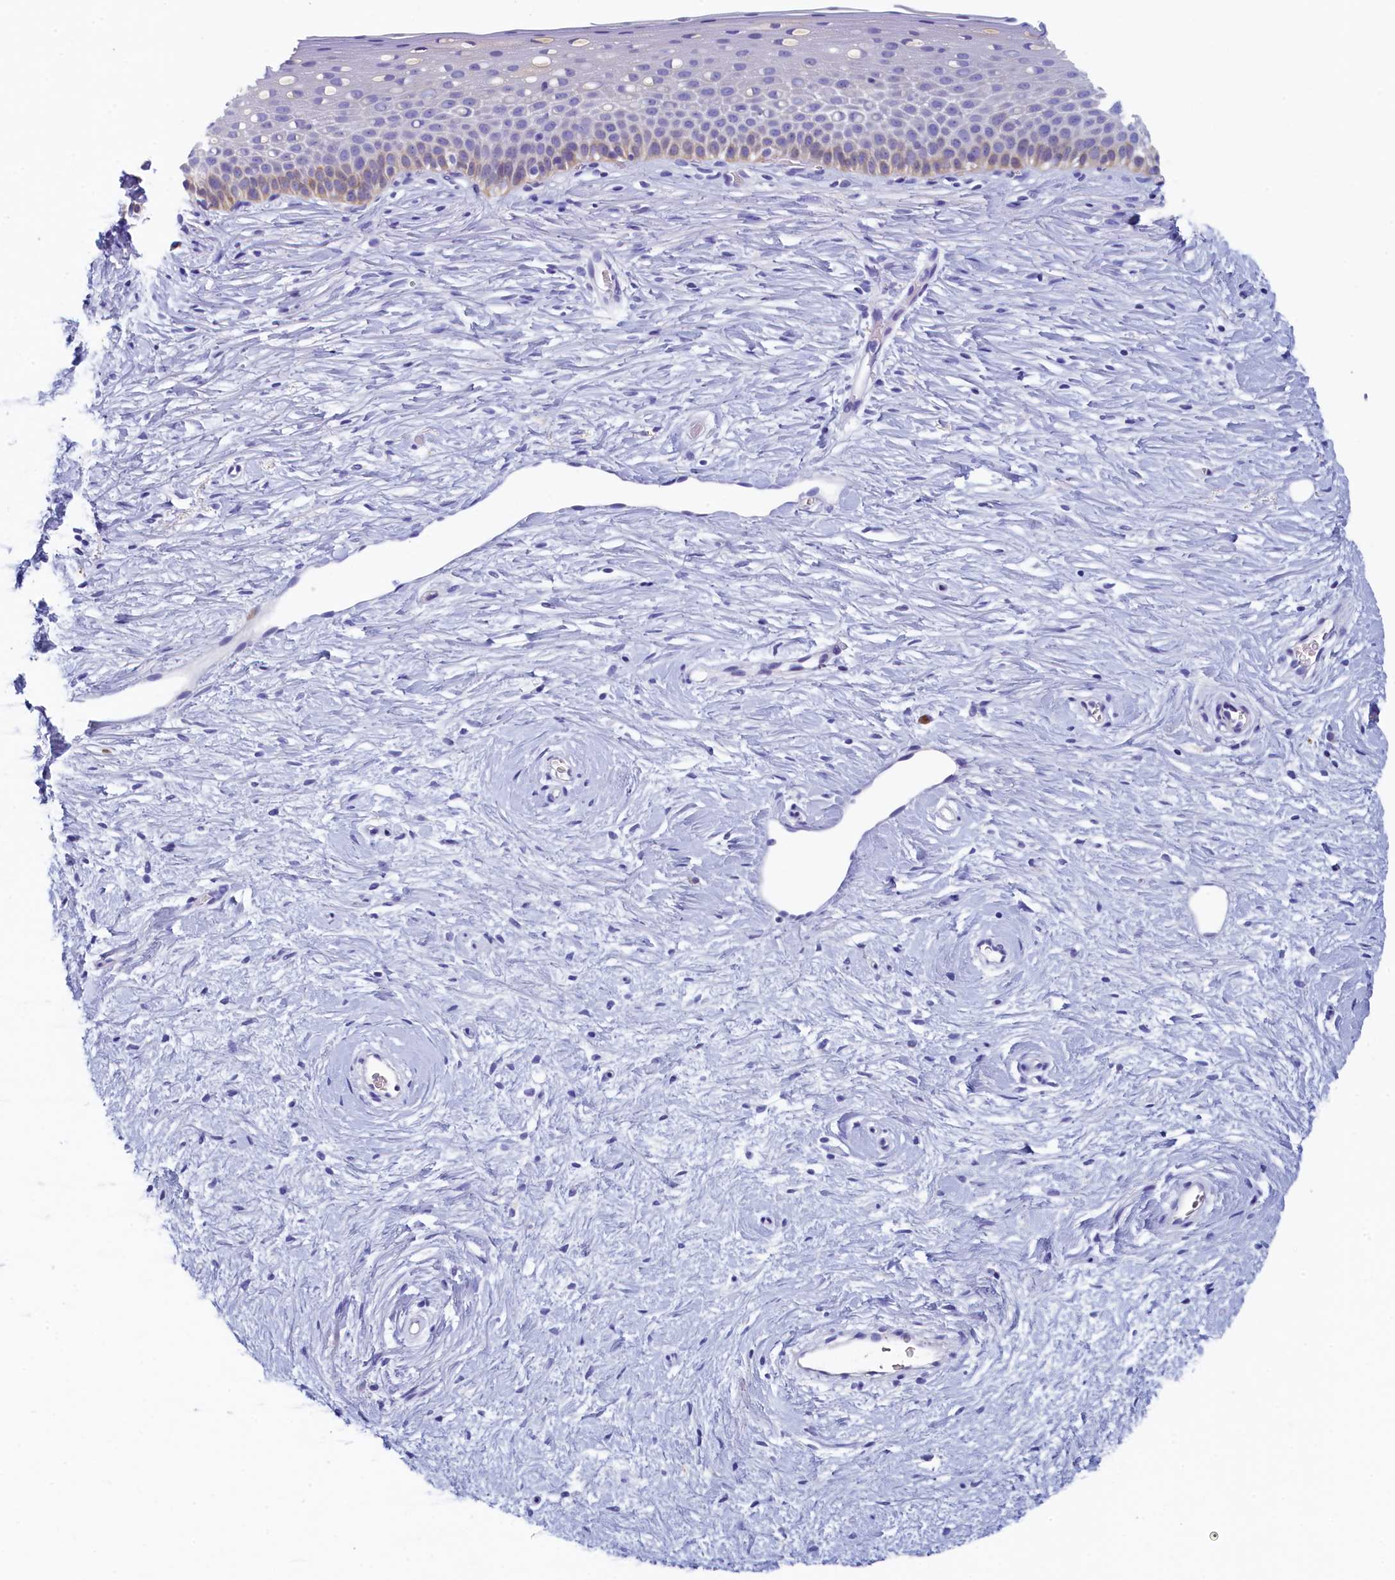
{"staining": {"intensity": "moderate", "quantity": "25%-75%", "location": "cytoplasmic/membranous"}, "tissue": "cervix", "cell_type": "Glandular cells", "image_type": "normal", "snomed": [{"axis": "morphology", "description": "Normal tissue, NOS"}, {"axis": "topography", "description": "Cervix"}], "caption": "This image shows immunohistochemistry staining of unremarkable cervix, with medium moderate cytoplasmic/membranous expression in about 25%-75% of glandular cells.", "gene": "GUCA1C", "patient": {"sex": "female", "age": 57}}